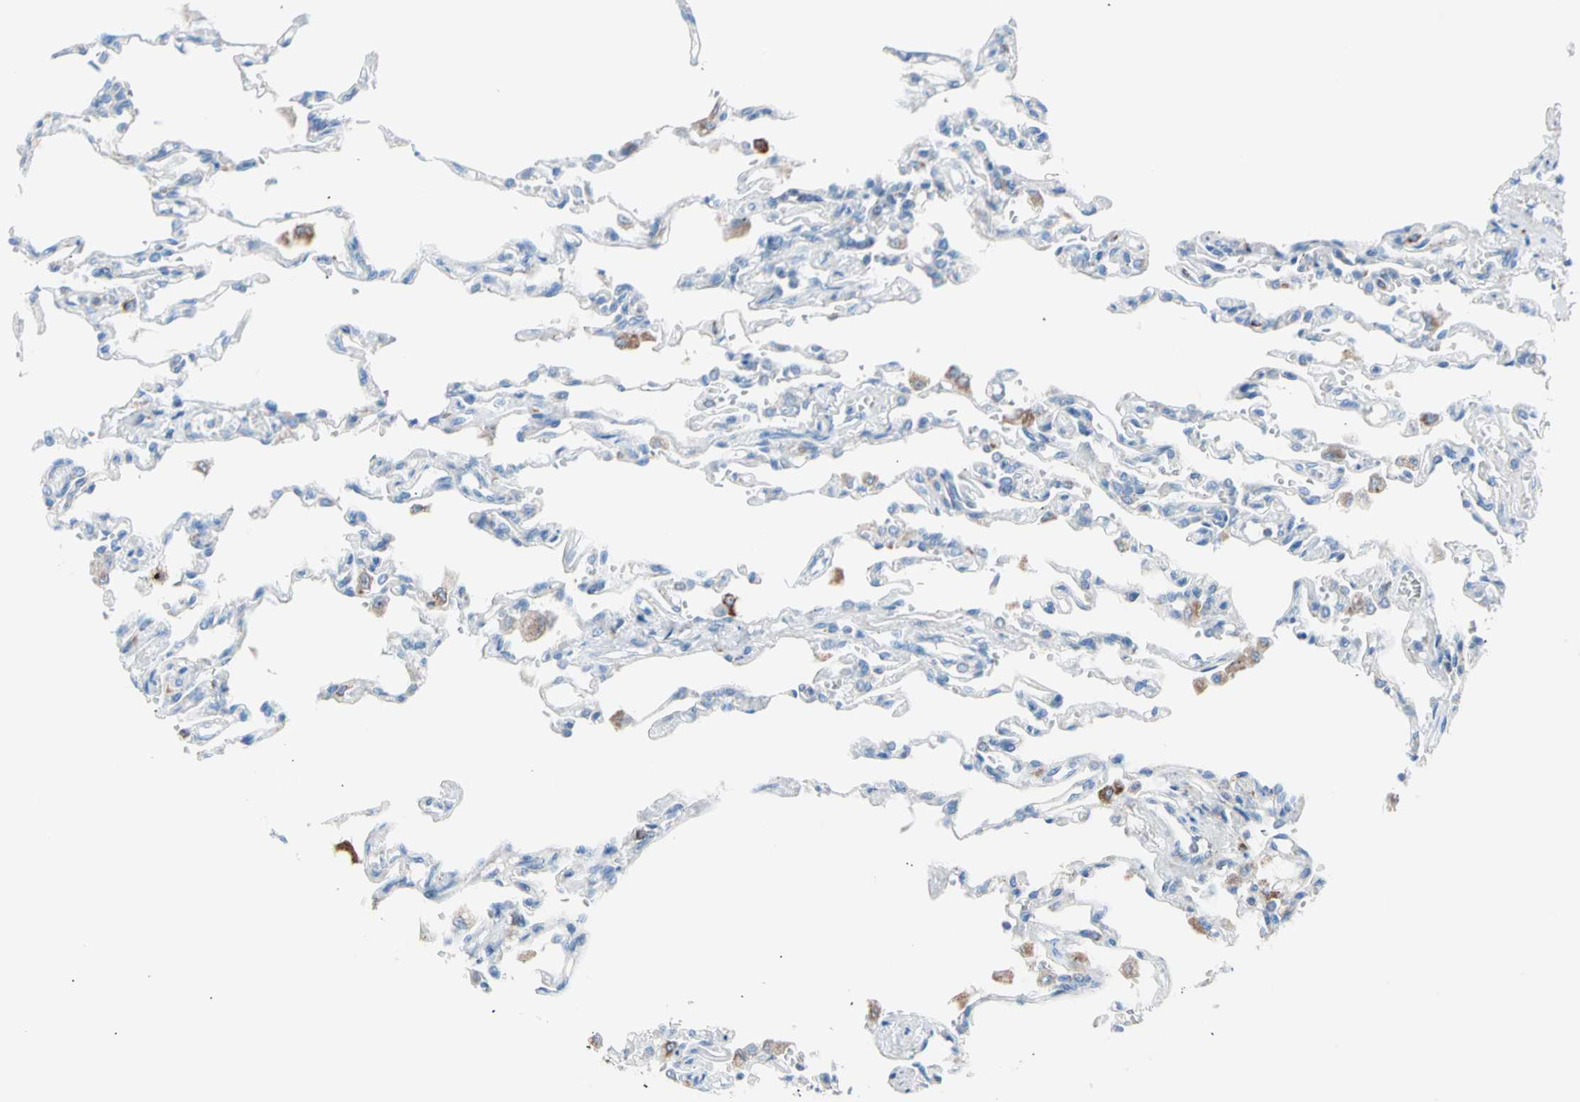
{"staining": {"intensity": "negative", "quantity": "none", "location": "none"}, "tissue": "lung", "cell_type": "Alveolar cells", "image_type": "normal", "snomed": [{"axis": "morphology", "description": "Normal tissue, NOS"}, {"axis": "topography", "description": "Lung"}], "caption": "This histopathology image is of benign lung stained with immunohistochemistry to label a protein in brown with the nuclei are counter-stained blue. There is no expression in alveolar cells.", "gene": "HK1", "patient": {"sex": "male", "age": 21}}